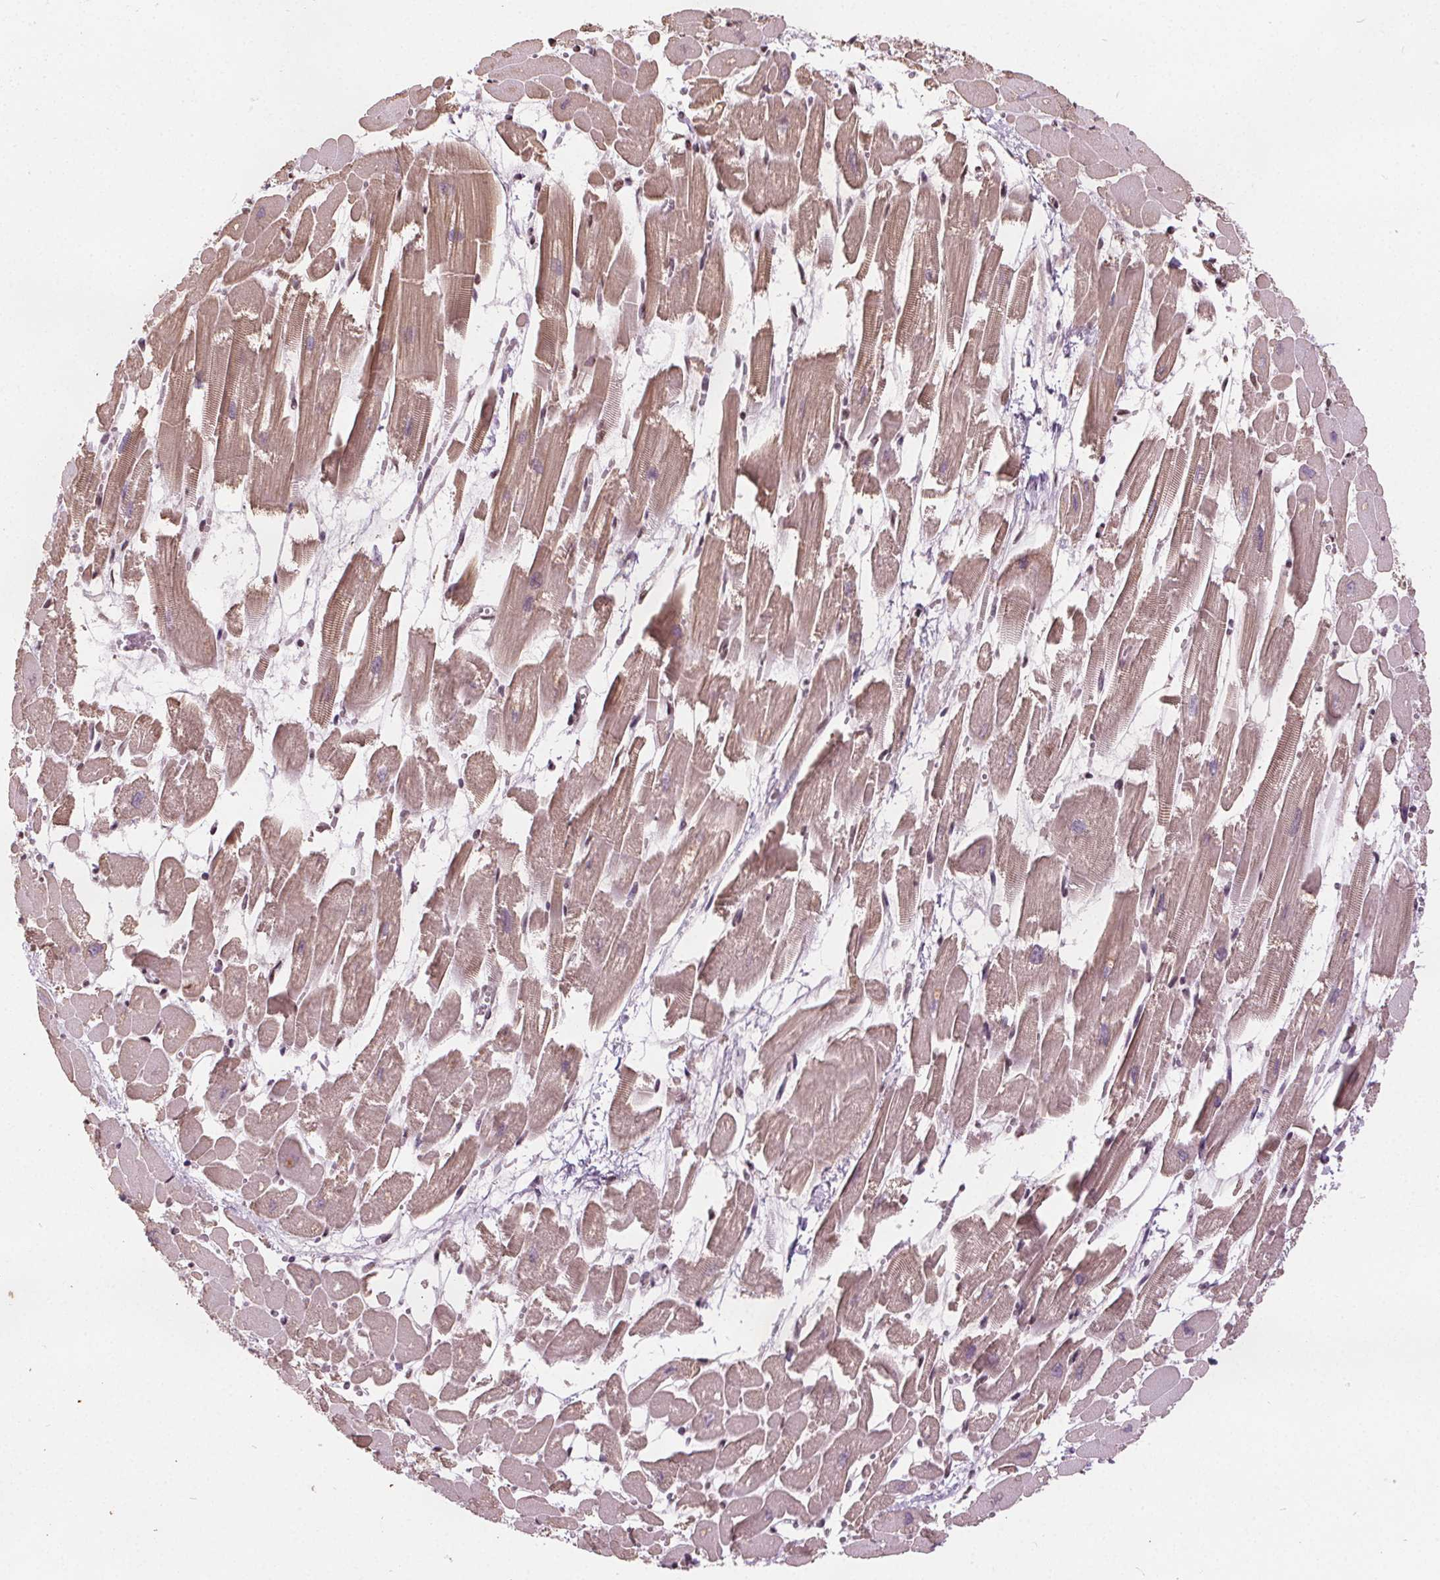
{"staining": {"intensity": "weak", "quantity": ">75%", "location": "cytoplasmic/membranous,nuclear"}, "tissue": "heart muscle", "cell_type": "Cardiomyocytes", "image_type": "normal", "snomed": [{"axis": "morphology", "description": "Normal tissue, NOS"}, {"axis": "topography", "description": "Heart"}], "caption": "The histopathology image demonstrates a brown stain indicating the presence of a protein in the cytoplasmic/membranous,nuclear of cardiomyocytes in heart muscle.", "gene": "ISLR2", "patient": {"sex": "female", "age": 52}}